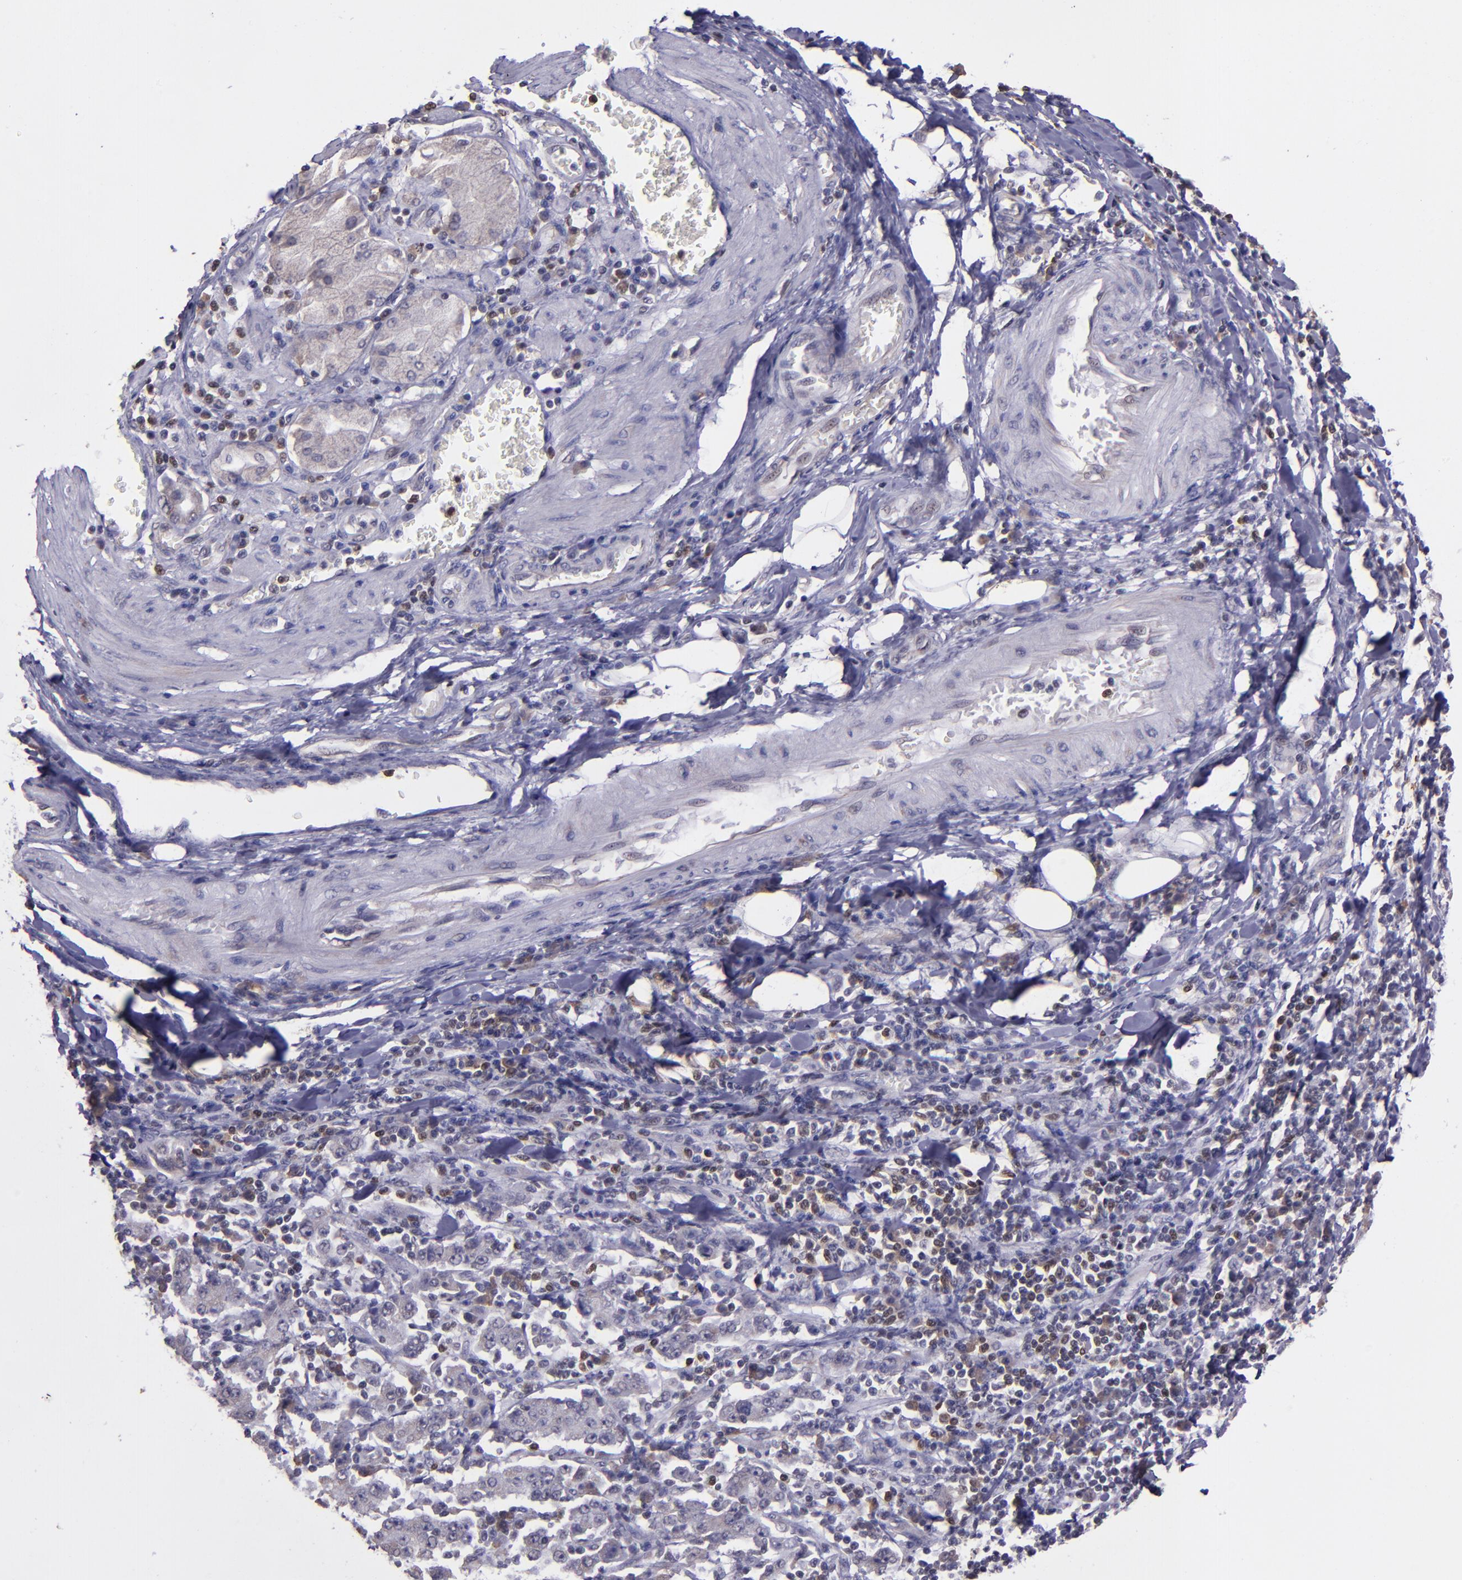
{"staining": {"intensity": "weak", "quantity": "<25%", "location": "cytoplasmic/membranous,nuclear"}, "tissue": "stomach cancer", "cell_type": "Tumor cells", "image_type": "cancer", "snomed": [{"axis": "morphology", "description": "Normal tissue, NOS"}, {"axis": "morphology", "description": "Adenocarcinoma, NOS"}, {"axis": "topography", "description": "Stomach, upper"}, {"axis": "topography", "description": "Stomach"}], "caption": "A micrograph of human stomach cancer is negative for staining in tumor cells. (Immunohistochemistry (ihc), brightfield microscopy, high magnification).", "gene": "ELF1", "patient": {"sex": "male", "age": 59}}